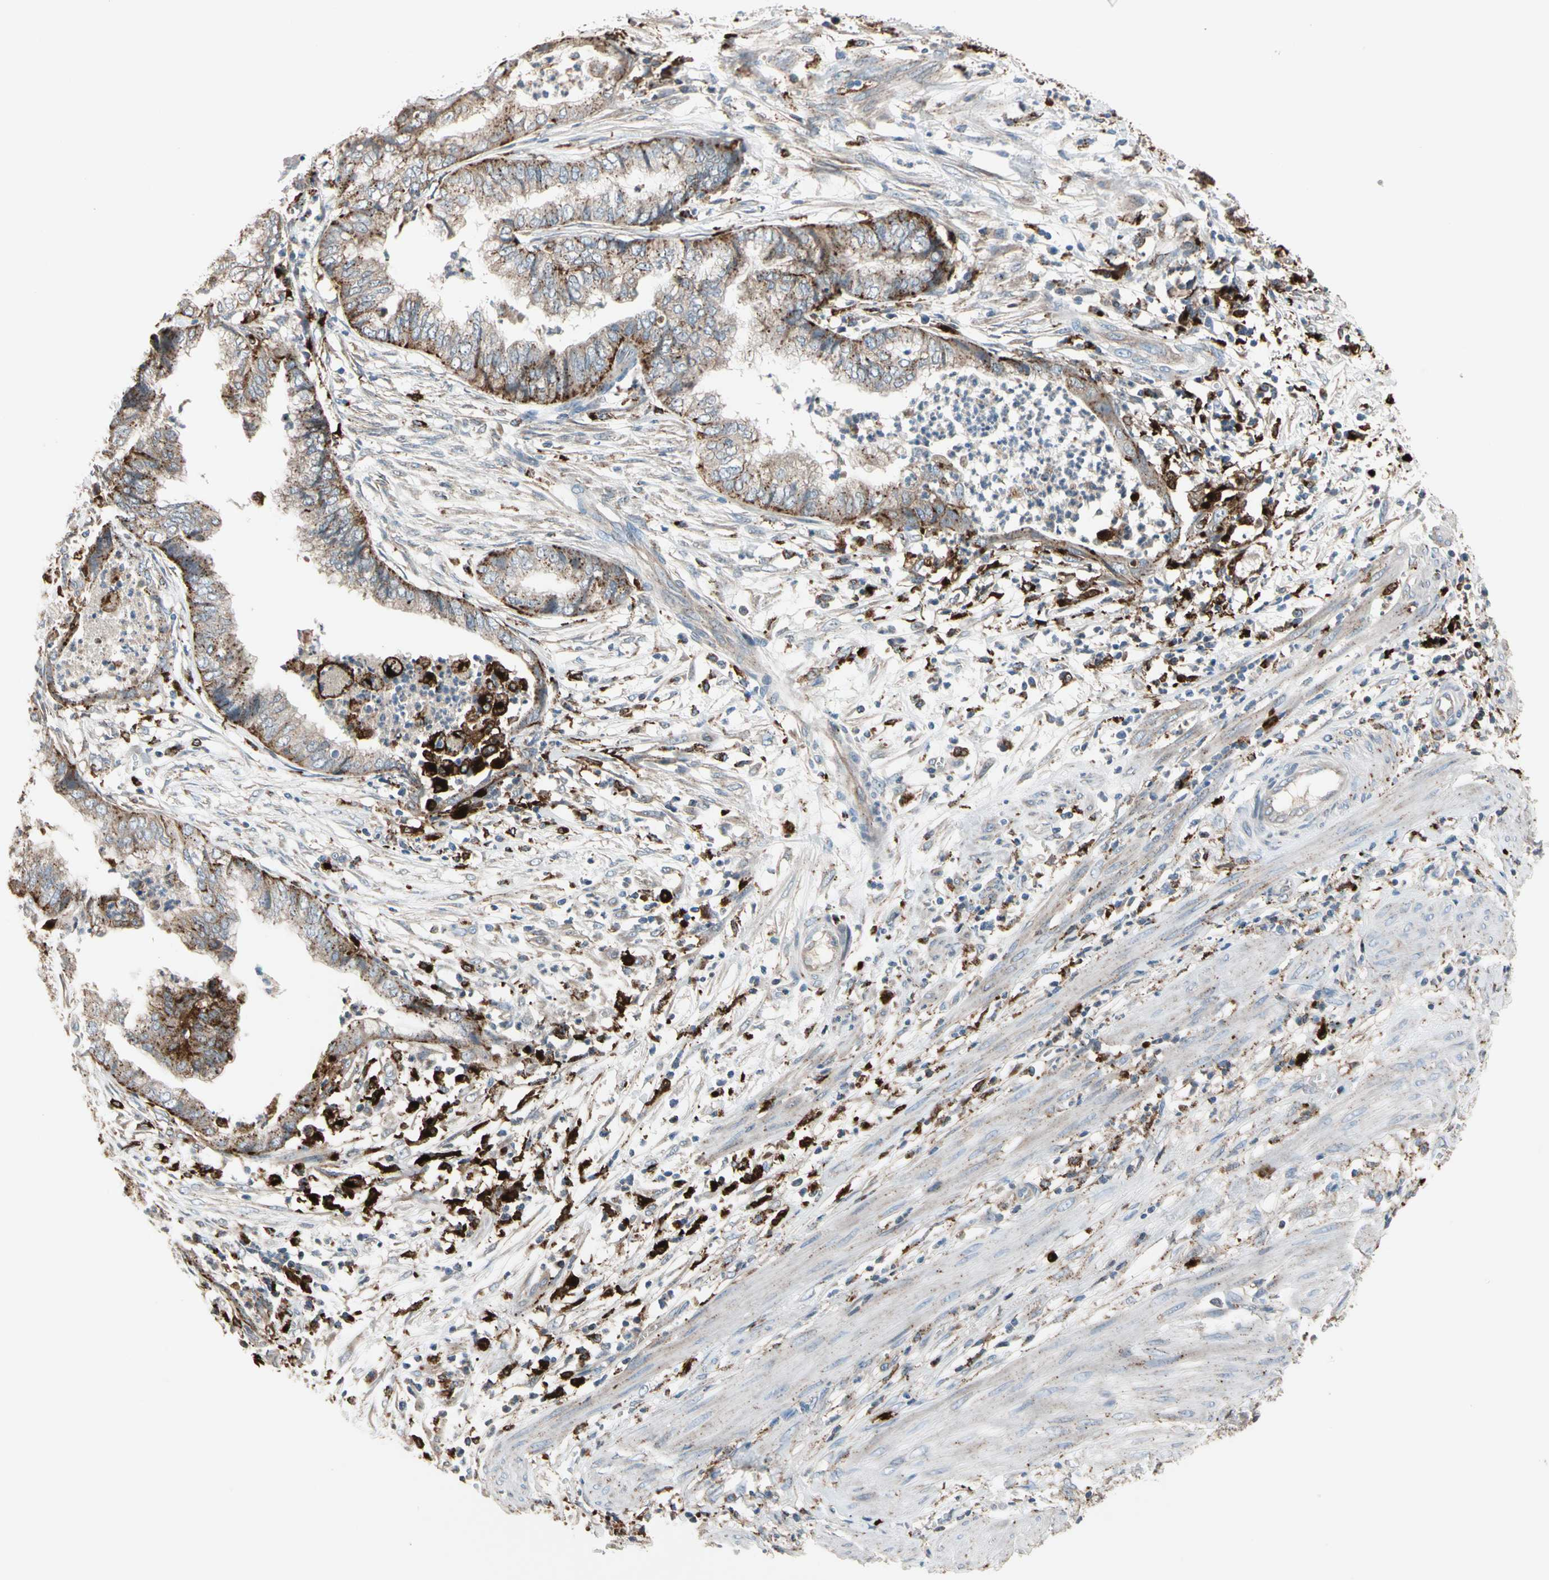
{"staining": {"intensity": "strong", "quantity": "25%-75%", "location": "cytoplasmic/membranous"}, "tissue": "endometrial cancer", "cell_type": "Tumor cells", "image_type": "cancer", "snomed": [{"axis": "morphology", "description": "Necrosis, NOS"}, {"axis": "morphology", "description": "Adenocarcinoma, NOS"}, {"axis": "topography", "description": "Endometrium"}], "caption": "Protein staining of adenocarcinoma (endometrial) tissue reveals strong cytoplasmic/membranous expression in about 25%-75% of tumor cells. The protein is shown in brown color, while the nuclei are stained blue.", "gene": "GM2A", "patient": {"sex": "female", "age": 79}}